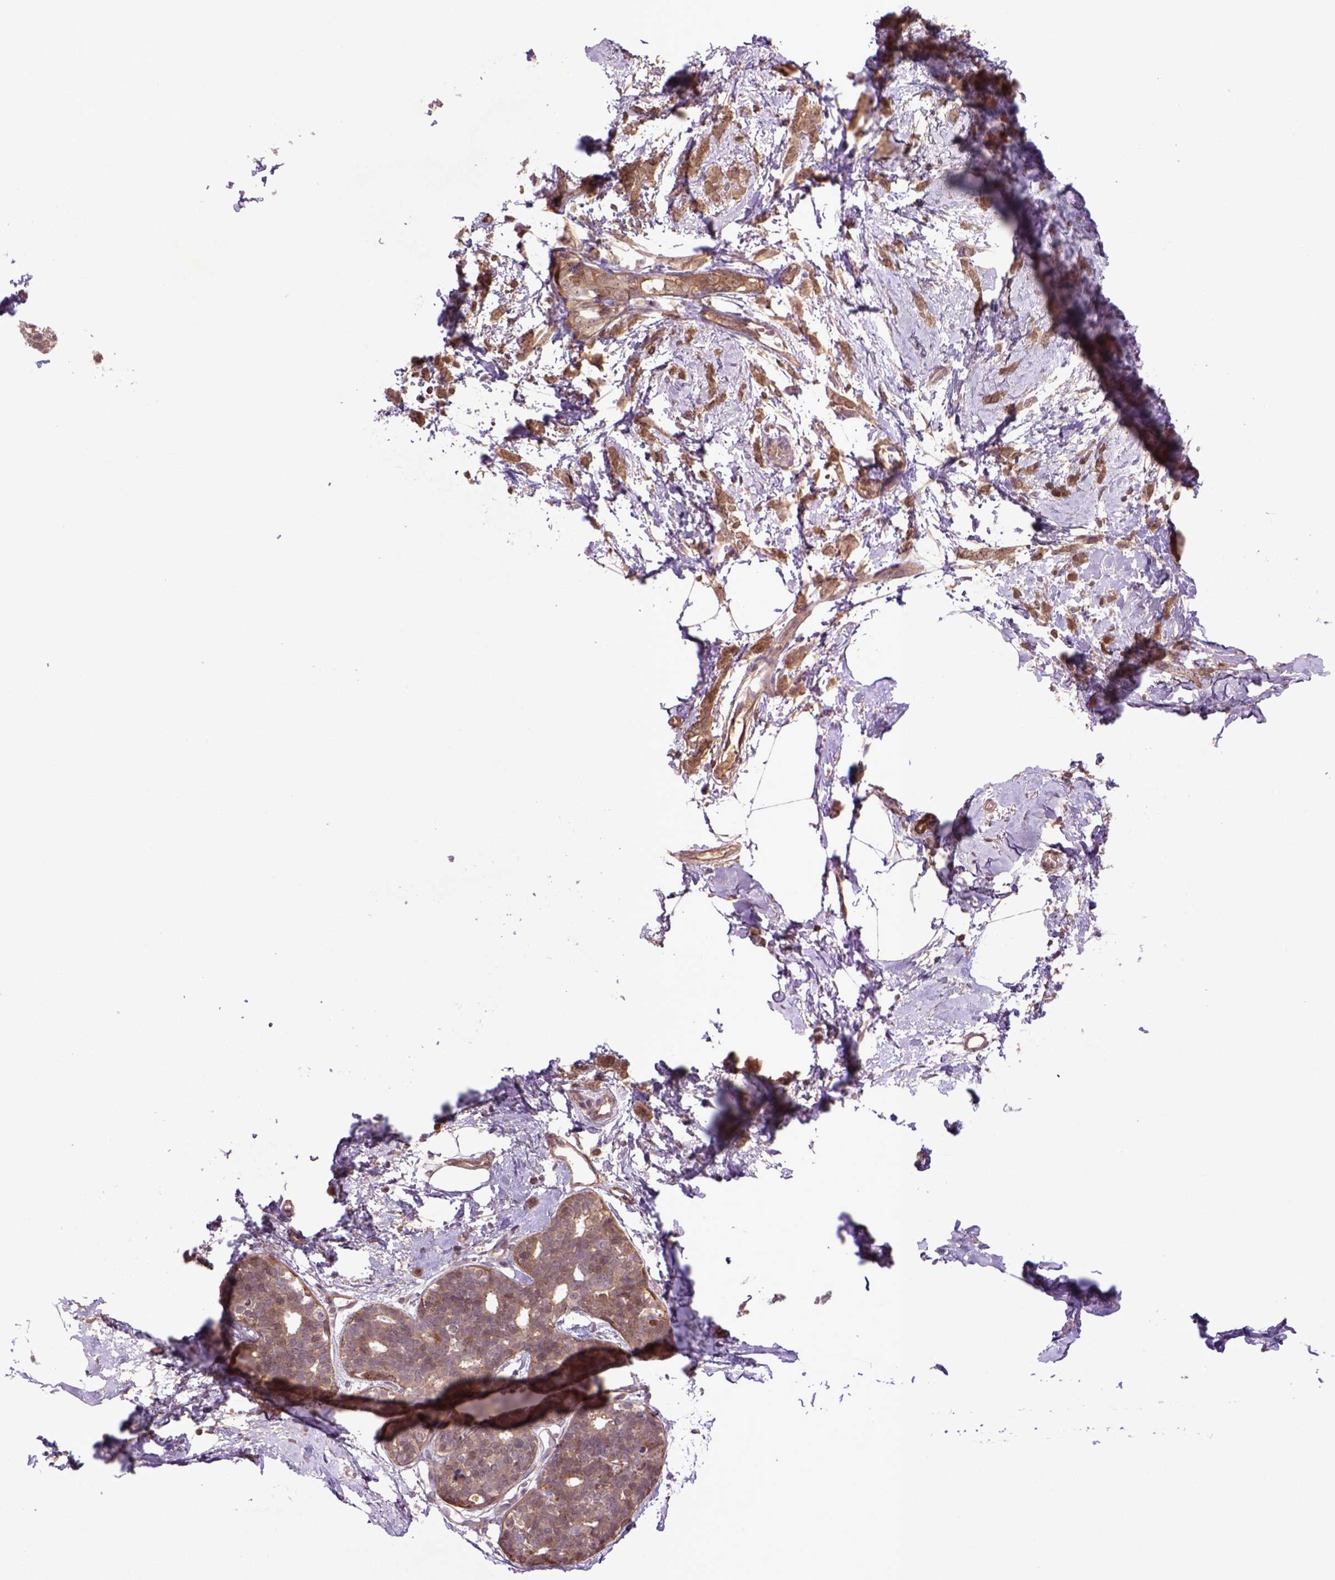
{"staining": {"intensity": "moderate", "quantity": ">75%", "location": "cytoplasmic/membranous"}, "tissue": "breast cancer", "cell_type": "Tumor cells", "image_type": "cancer", "snomed": [{"axis": "morphology", "description": "Duct carcinoma"}, {"axis": "topography", "description": "Breast"}], "caption": "Immunohistochemical staining of breast cancer (intraductal carcinoma) demonstrates medium levels of moderate cytoplasmic/membranous expression in approximately >75% of tumor cells.", "gene": "HSPBP1", "patient": {"sex": "female", "age": 40}}